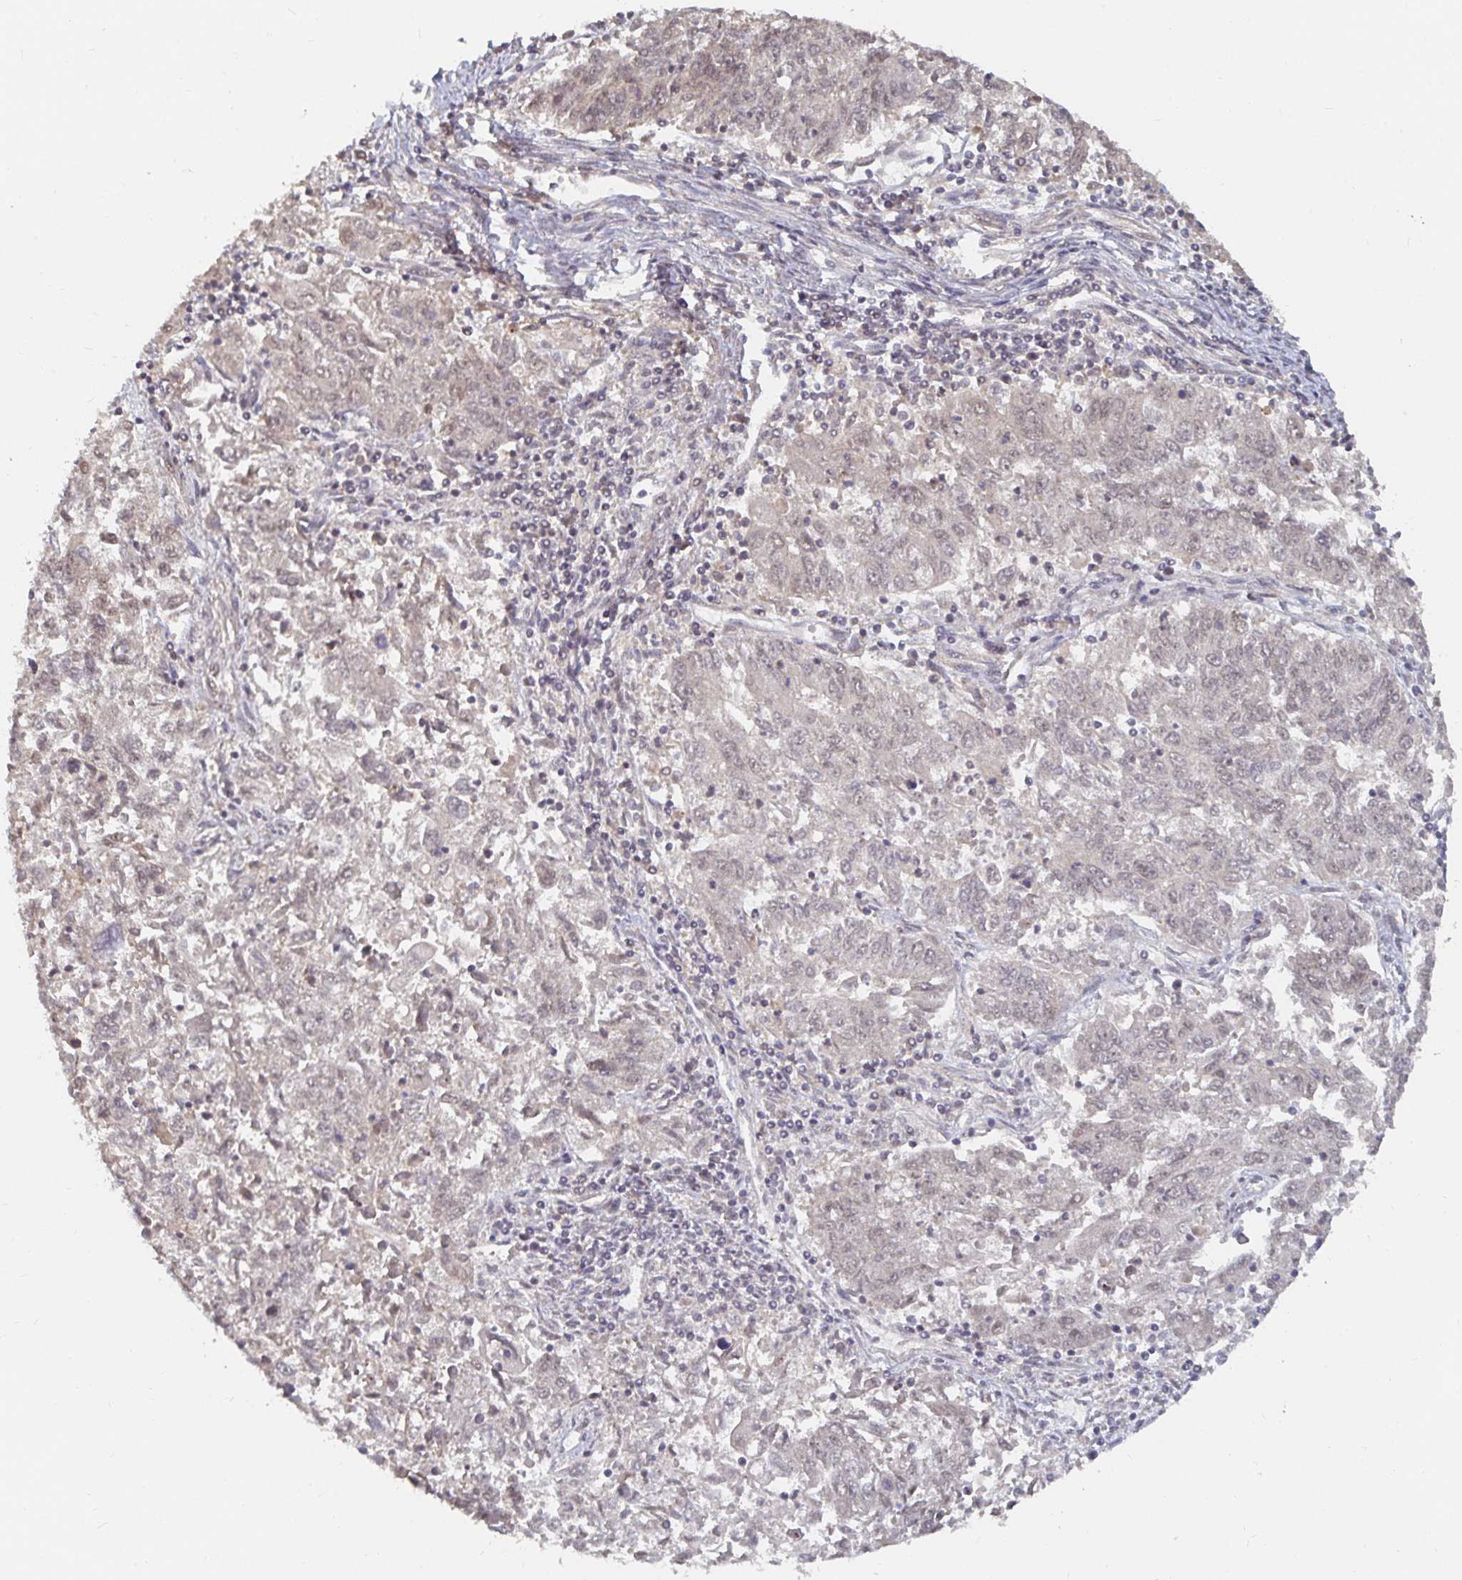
{"staining": {"intensity": "weak", "quantity": "<25%", "location": "nuclear"}, "tissue": "endometrial cancer", "cell_type": "Tumor cells", "image_type": "cancer", "snomed": [{"axis": "morphology", "description": "Adenocarcinoma, NOS"}, {"axis": "topography", "description": "Endometrium"}], "caption": "The IHC histopathology image has no significant positivity in tumor cells of adenocarcinoma (endometrial) tissue.", "gene": "LRP5", "patient": {"sex": "female", "age": 42}}